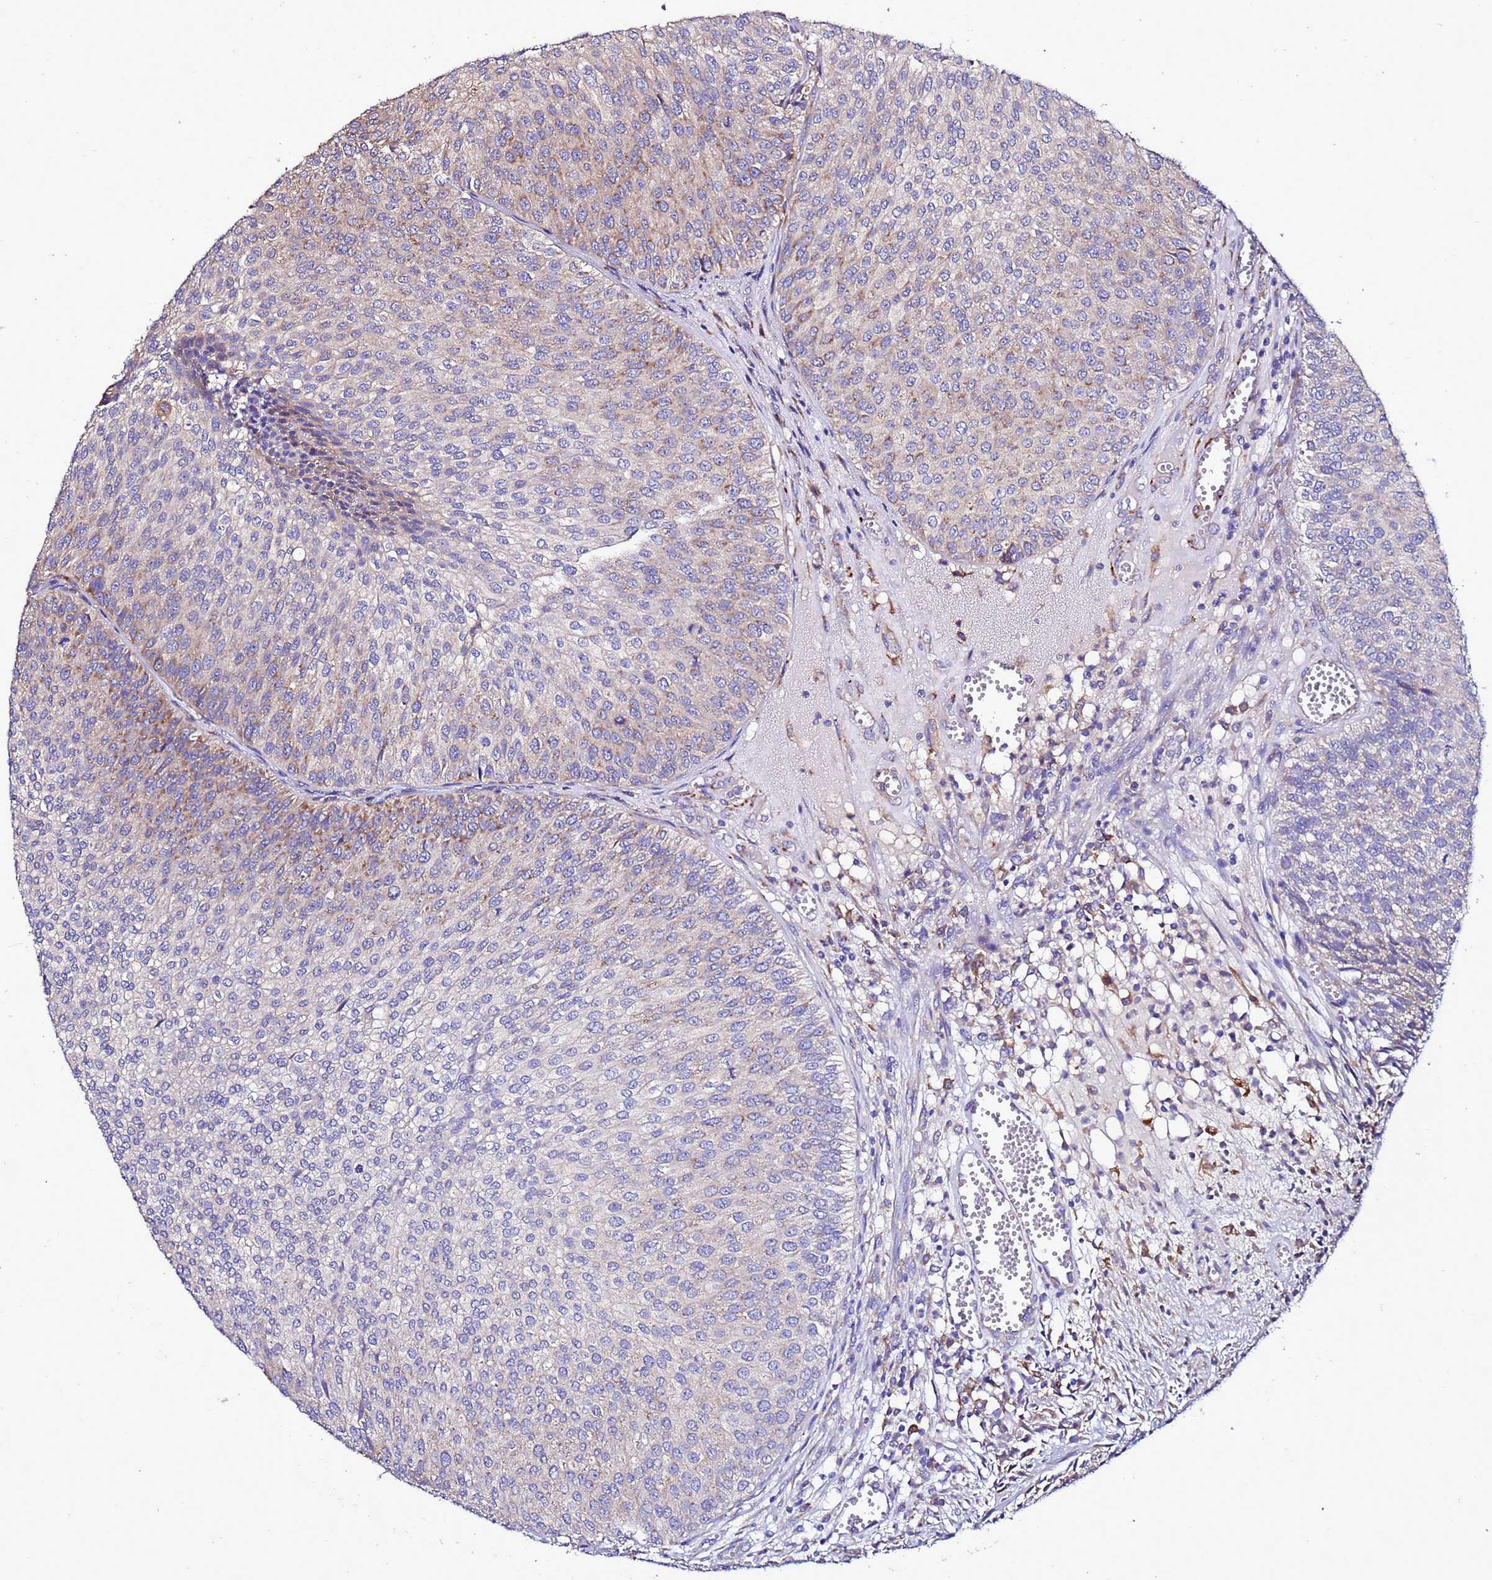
{"staining": {"intensity": "moderate", "quantity": "<25%", "location": "cytoplasmic/membranous"}, "tissue": "urothelial cancer", "cell_type": "Tumor cells", "image_type": "cancer", "snomed": [{"axis": "morphology", "description": "Urothelial carcinoma, Low grade"}, {"axis": "topography", "description": "Urinary bladder"}], "caption": "Low-grade urothelial carcinoma stained with DAB IHC displays low levels of moderate cytoplasmic/membranous expression in about <25% of tumor cells.", "gene": "ANTKMT", "patient": {"sex": "male", "age": 84}}